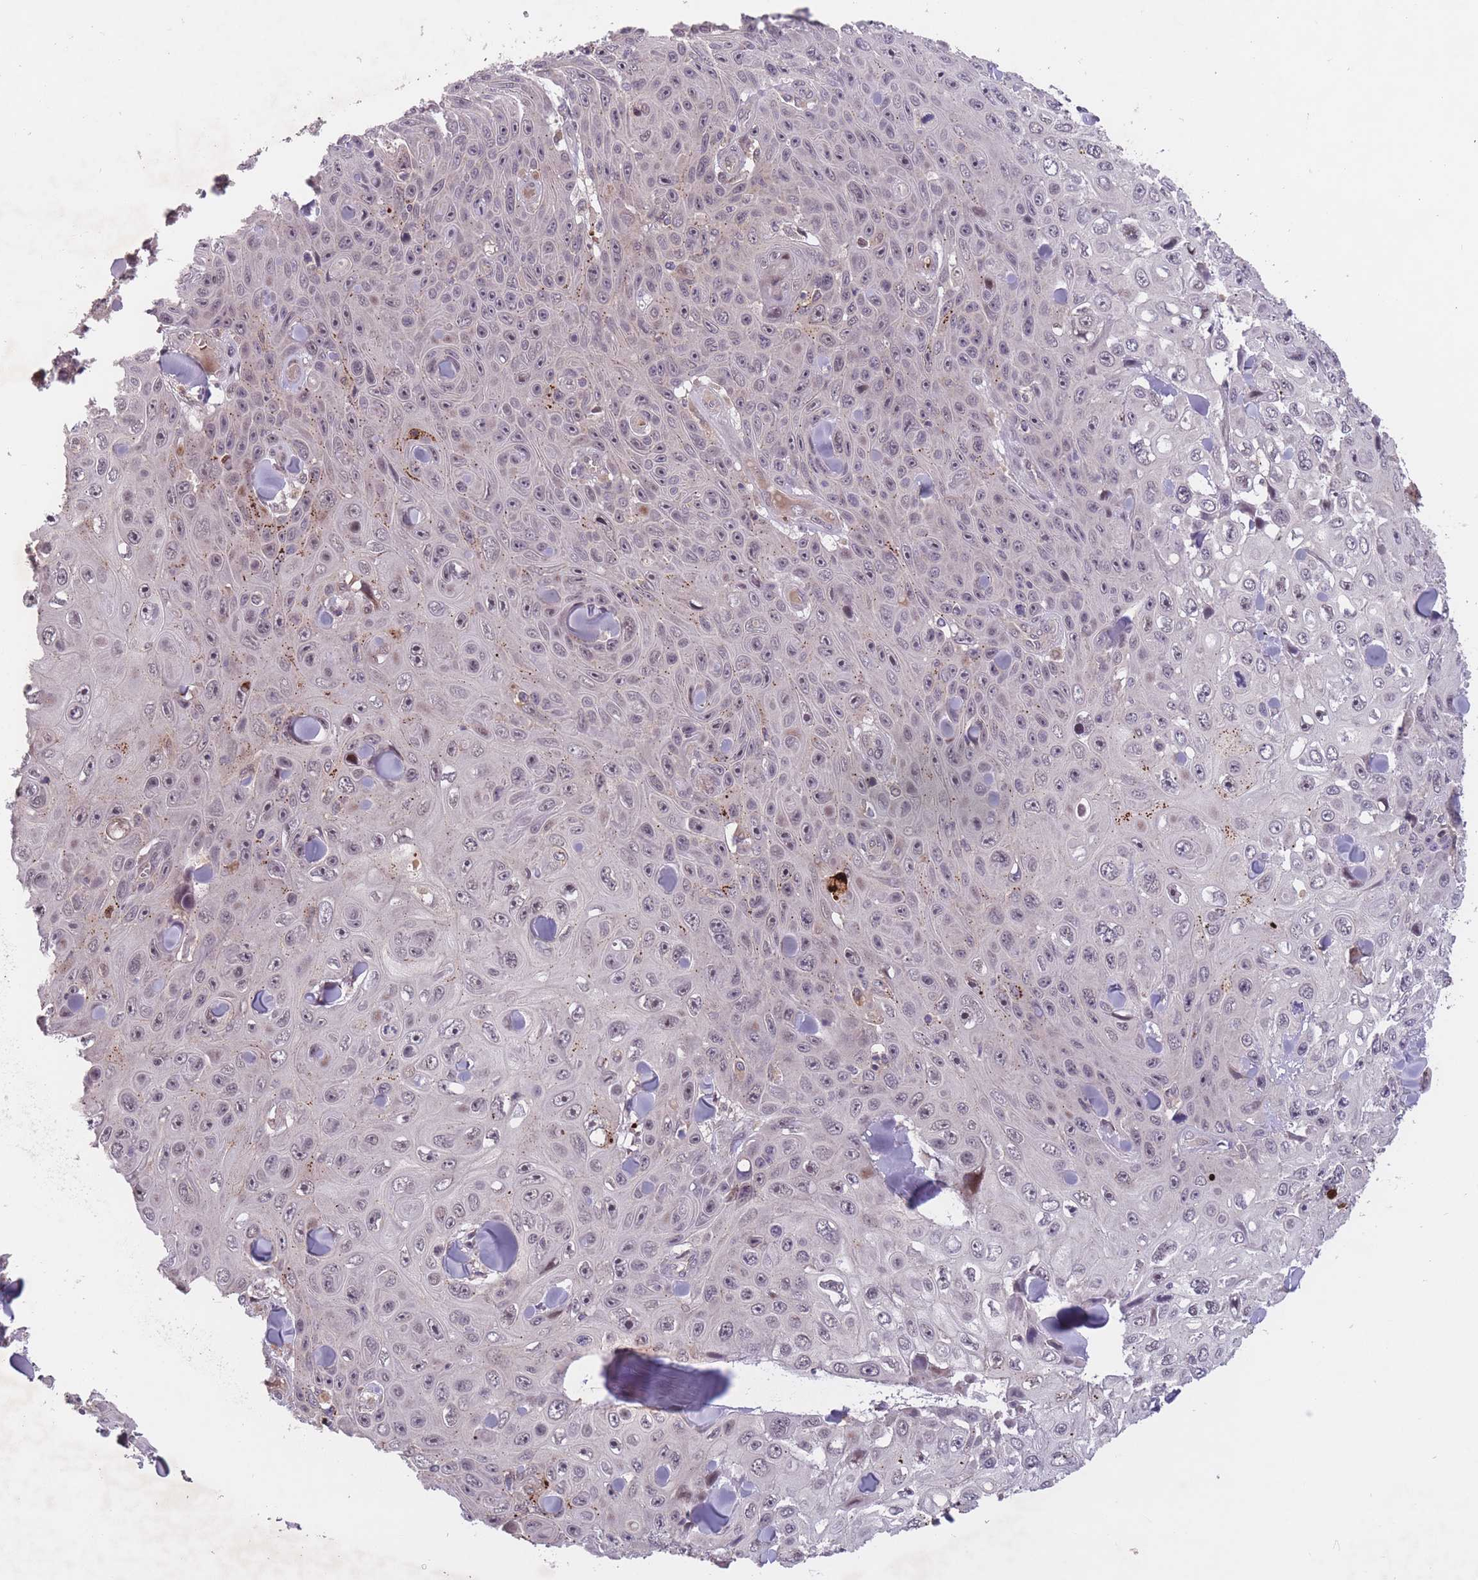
{"staining": {"intensity": "moderate", "quantity": "<25%", "location": "cytoplasmic/membranous"}, "tissue": "skin cancer", "cell_type": "Tumor cells", "image_type": "cancer", "snomed": [{"axis": "morphology", "description": "Squamous cell carcinoma, NOS"}, {"axis": "topography", "description": "Skin"}], "caption": "An image of skin squamous cell carcinoma stained for a protein reveals moderate cytoplasmic/membranous brown staining in tumor cells. Nuclei are stained in blue.", "gene": "SECTM1", "patient": {"sex": "male", "age": 82}}